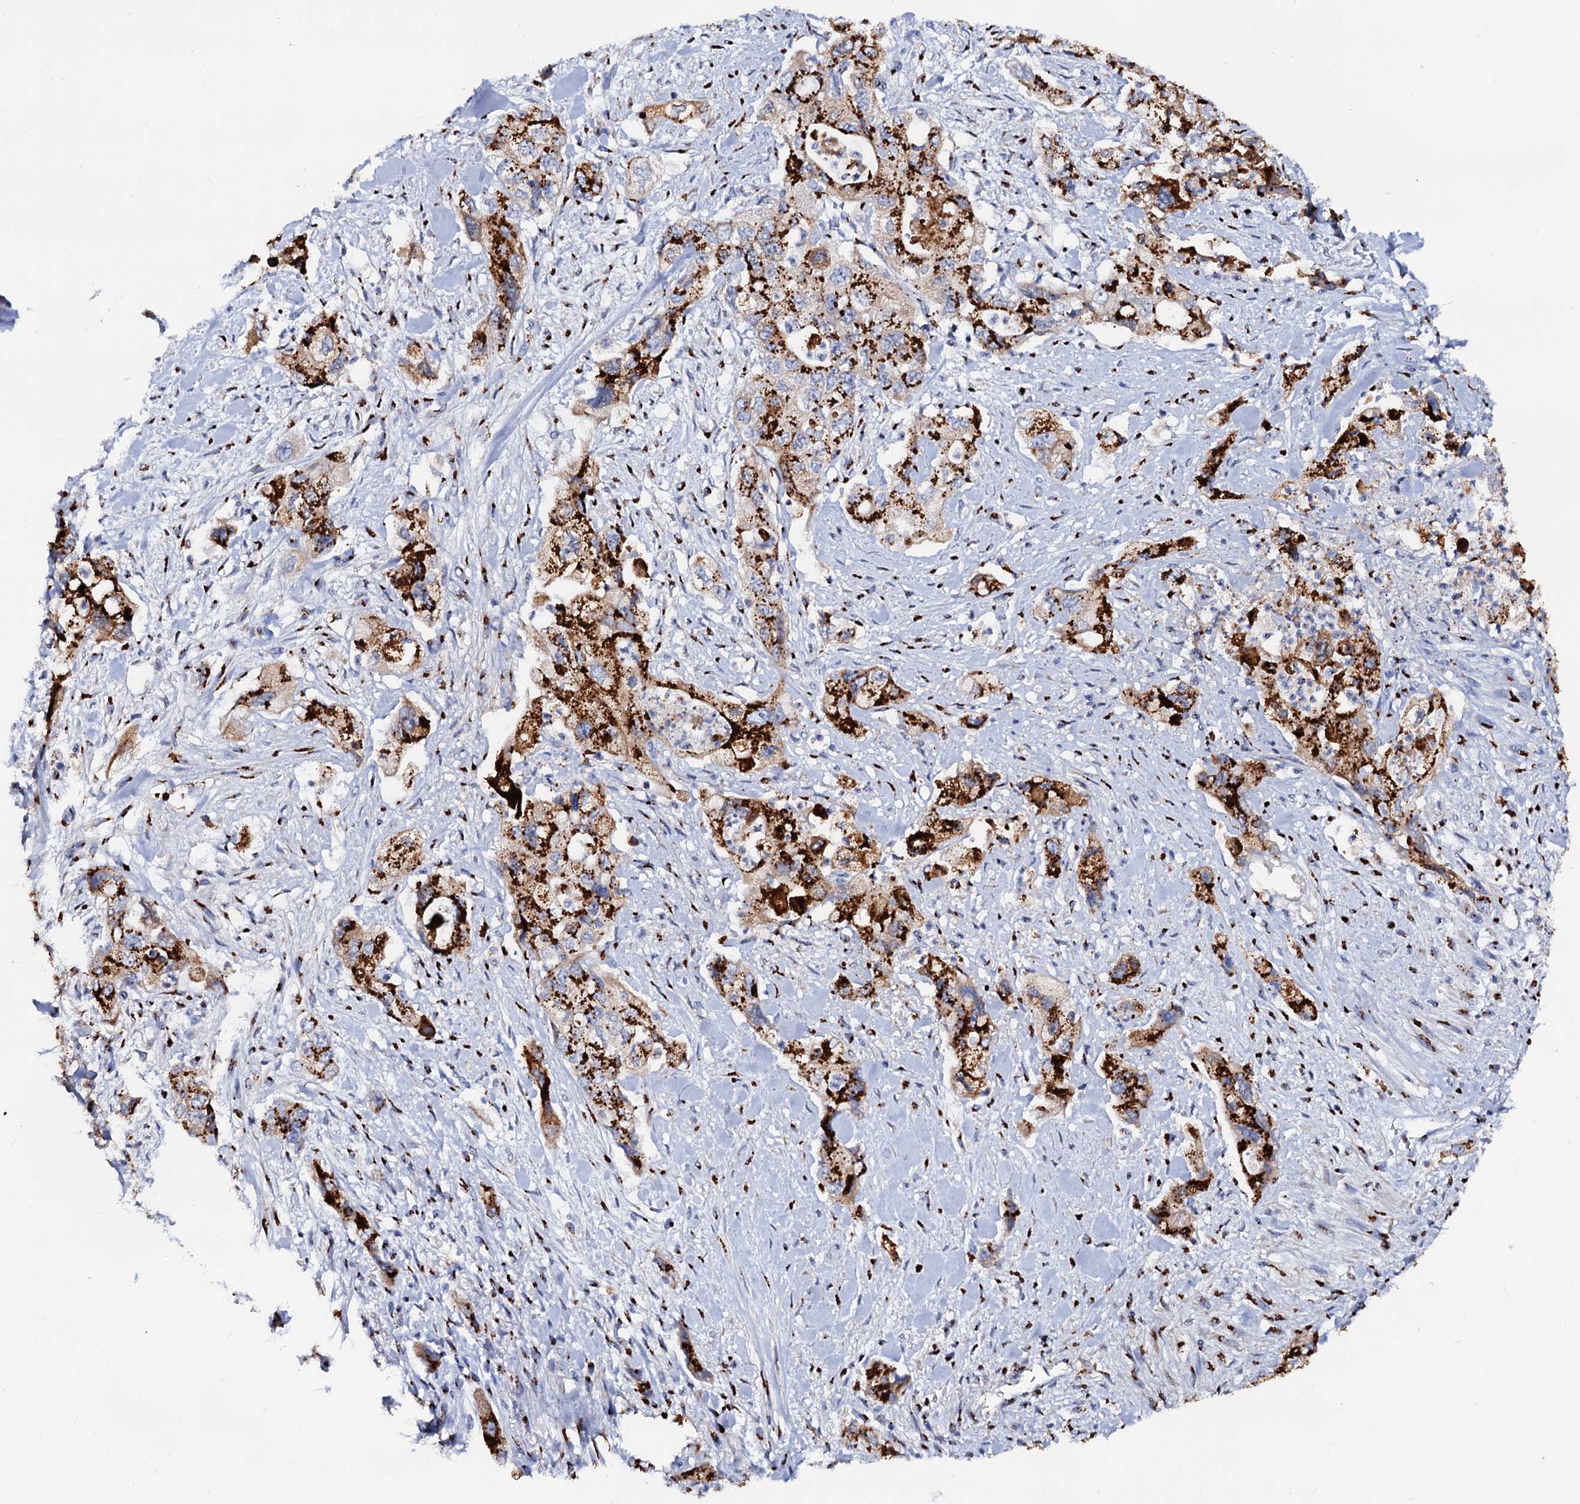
{"staining": {"intensity": "strong", "quantity": ">75%", "location": "cytoplasmic/membranous"}, "tissue": "pancreatic cancer", "cell_type": "Tumor cells", "image_type": "cancer", "snomed": [{"axis": "morphology", "description": "Adenocarcinoma, NOS"}, {"axis": "topography", "description": "Pancreas"}], "caption": "The micrograph shows staining of pancreatic cancer, revealing strong cytoplasmic/membranous protein expression (brown color) within tumor cells.", "gene": "TM9SF3", "patient": {"sex": "female", "age": 73}}